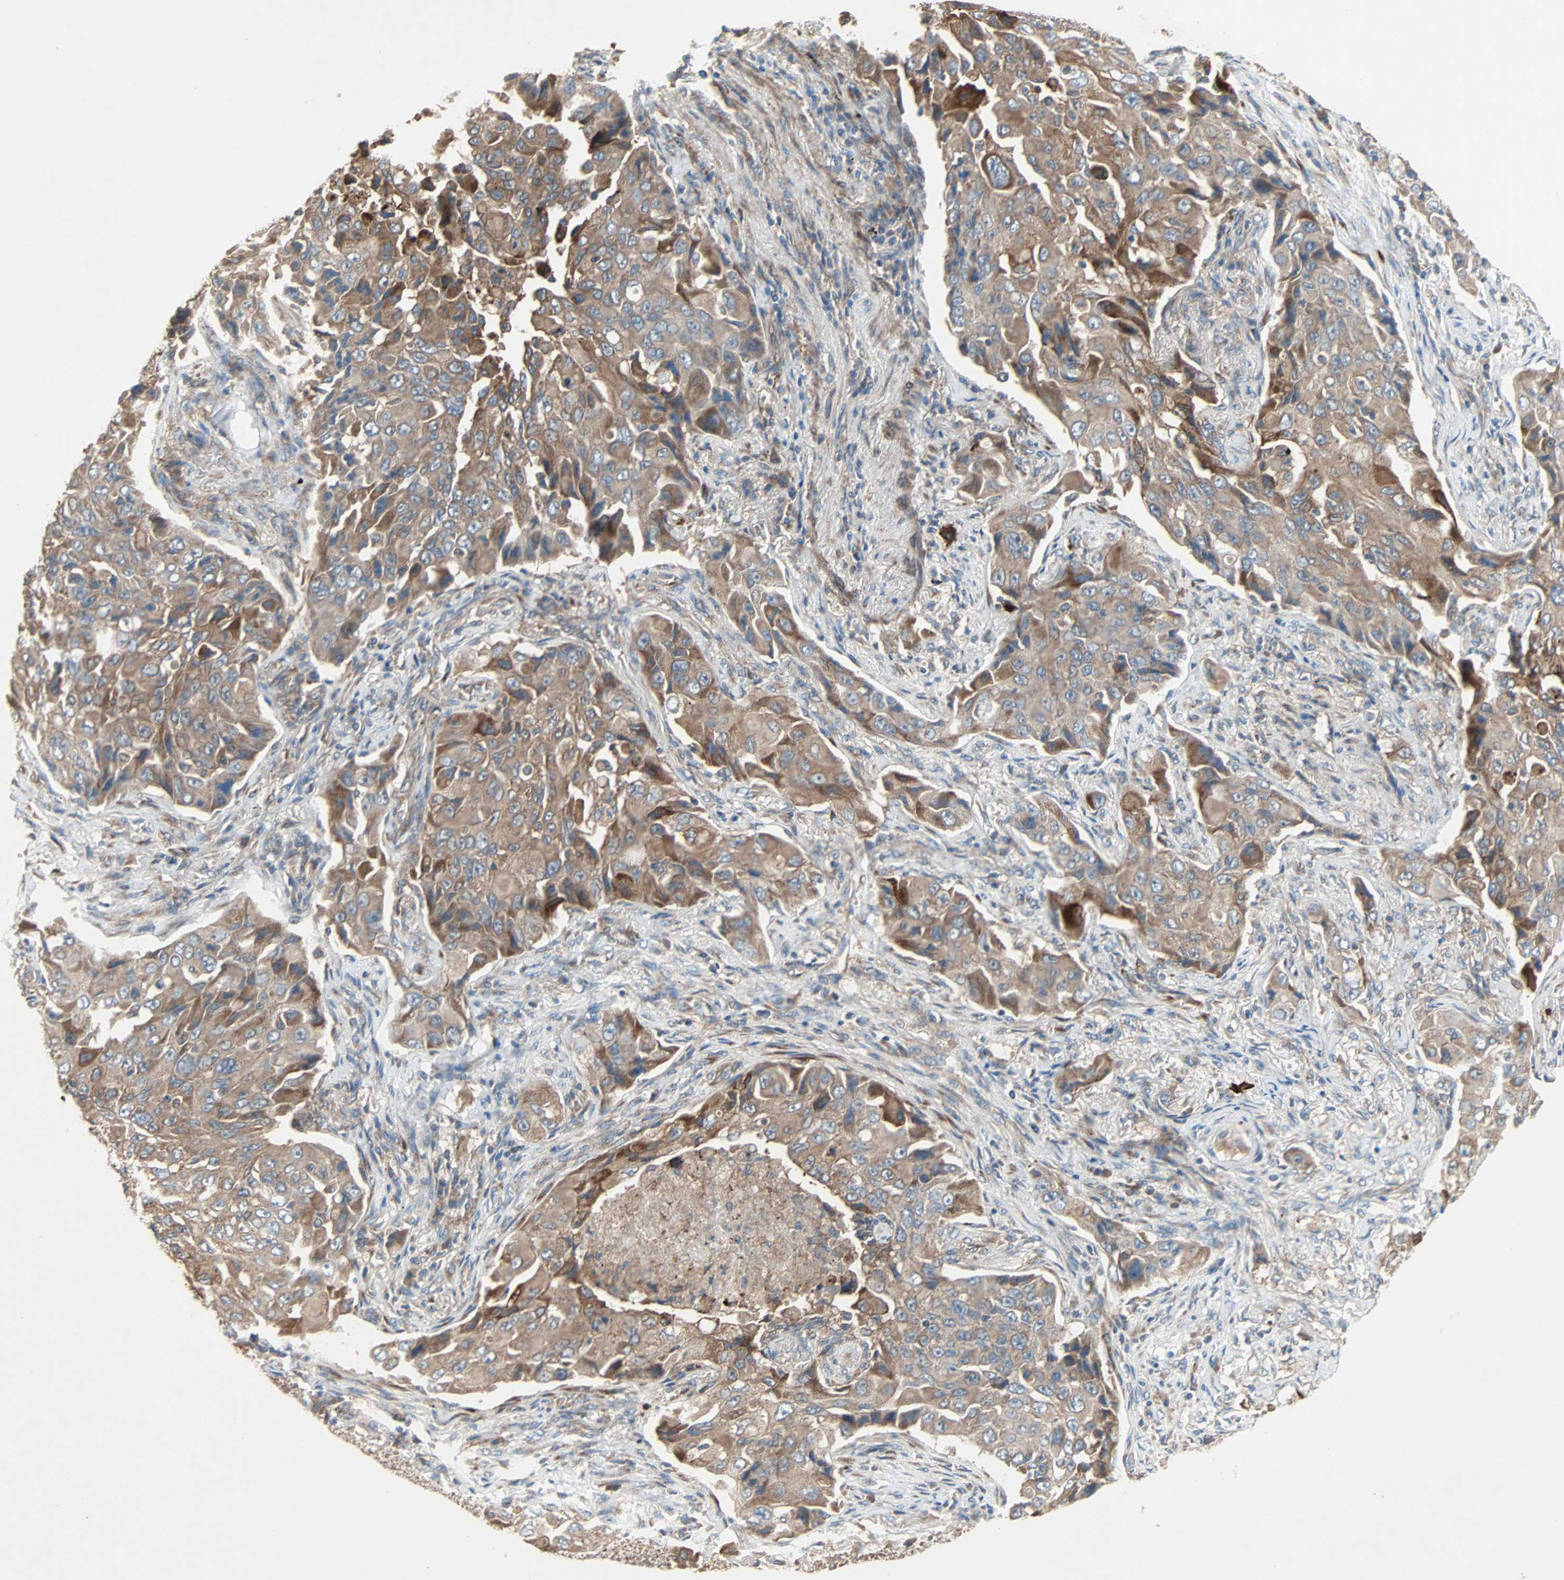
{"staining": {"intensity": "moderate", "quantity": ">75%", "location": "cytoplasmic/membranous"}, "tissue": "lung cancer", "cell_type": "Tumor cells", "image_type": "cancer", "snomed": [{"axis": "morphology", "description": "Adenocarcinoma, NOS"}, {"axis": "topography", "description": "Lung"}], "caption": "Human lung cancer (adenocarcinoma) stained with a protein marker reveals moderate staining in tumor cells.", "gene": "XYLT1", "patient": {"sex": "female", "age": 65}}